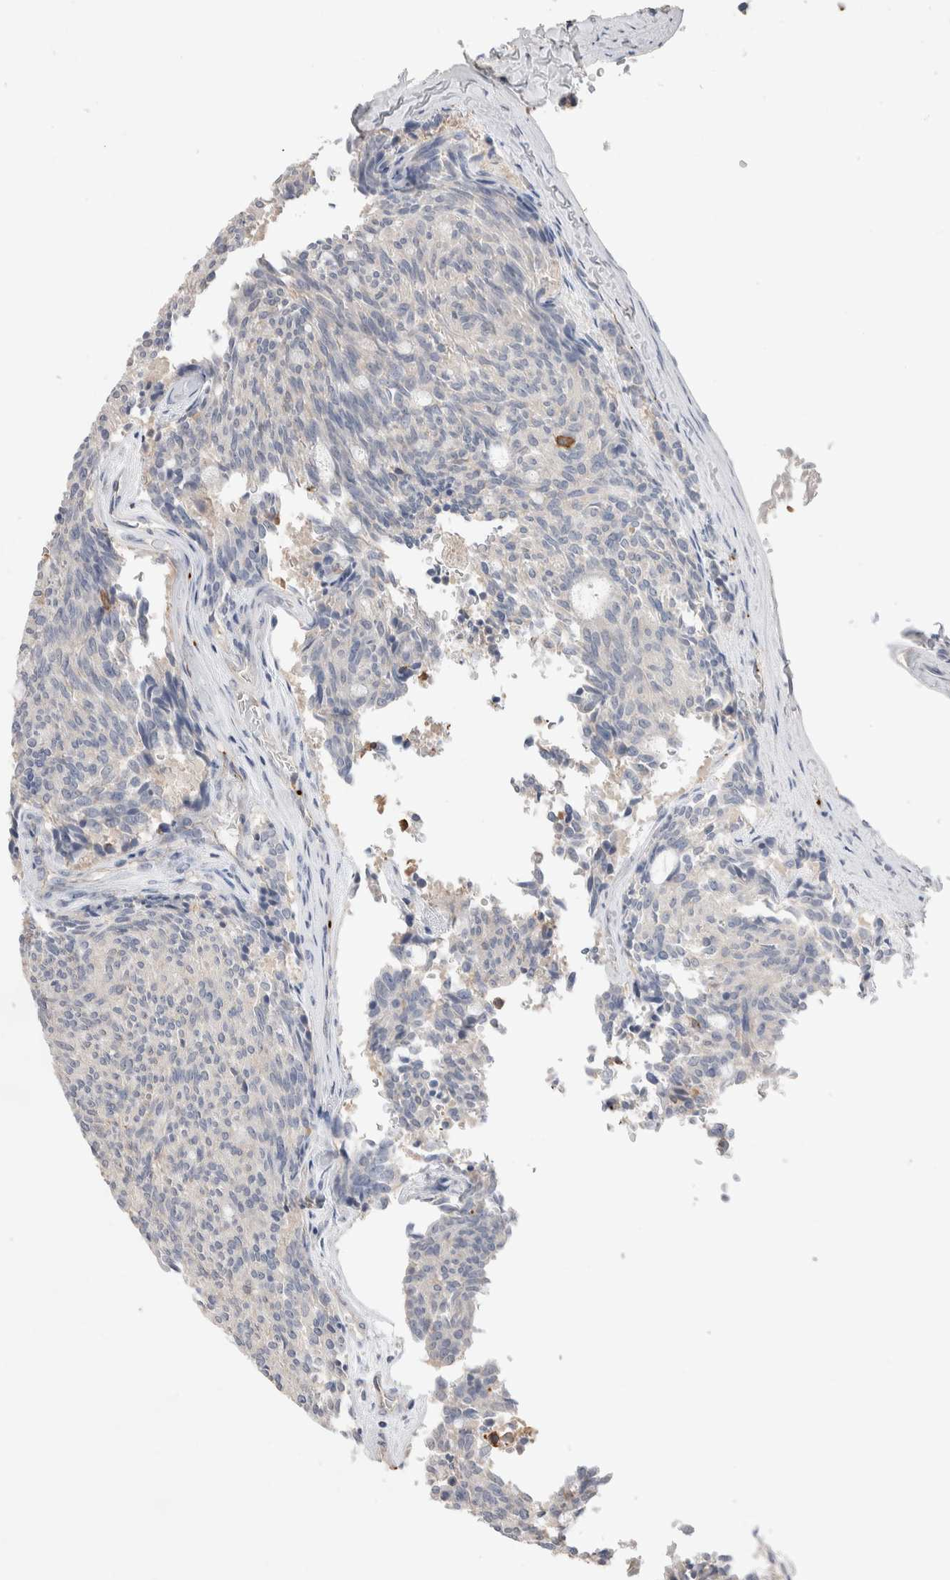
{"staining": {"intensity": "negative", "quantity": "none", "location": "none"}, "tissue": "carcinoid", "cell_type": "Tumor cells", "image_type": "cancer", "snomed": [{"axis": "morphology", "description": "Carcinoid, malignant, NOS"}, {"axis": "topography", "description": "Pancreas"}], "caption": "There is no significant staining in tumor cells of carcinoid.", "gene": "FFAR2", "patient": {"sex": "female", "age": 54}}